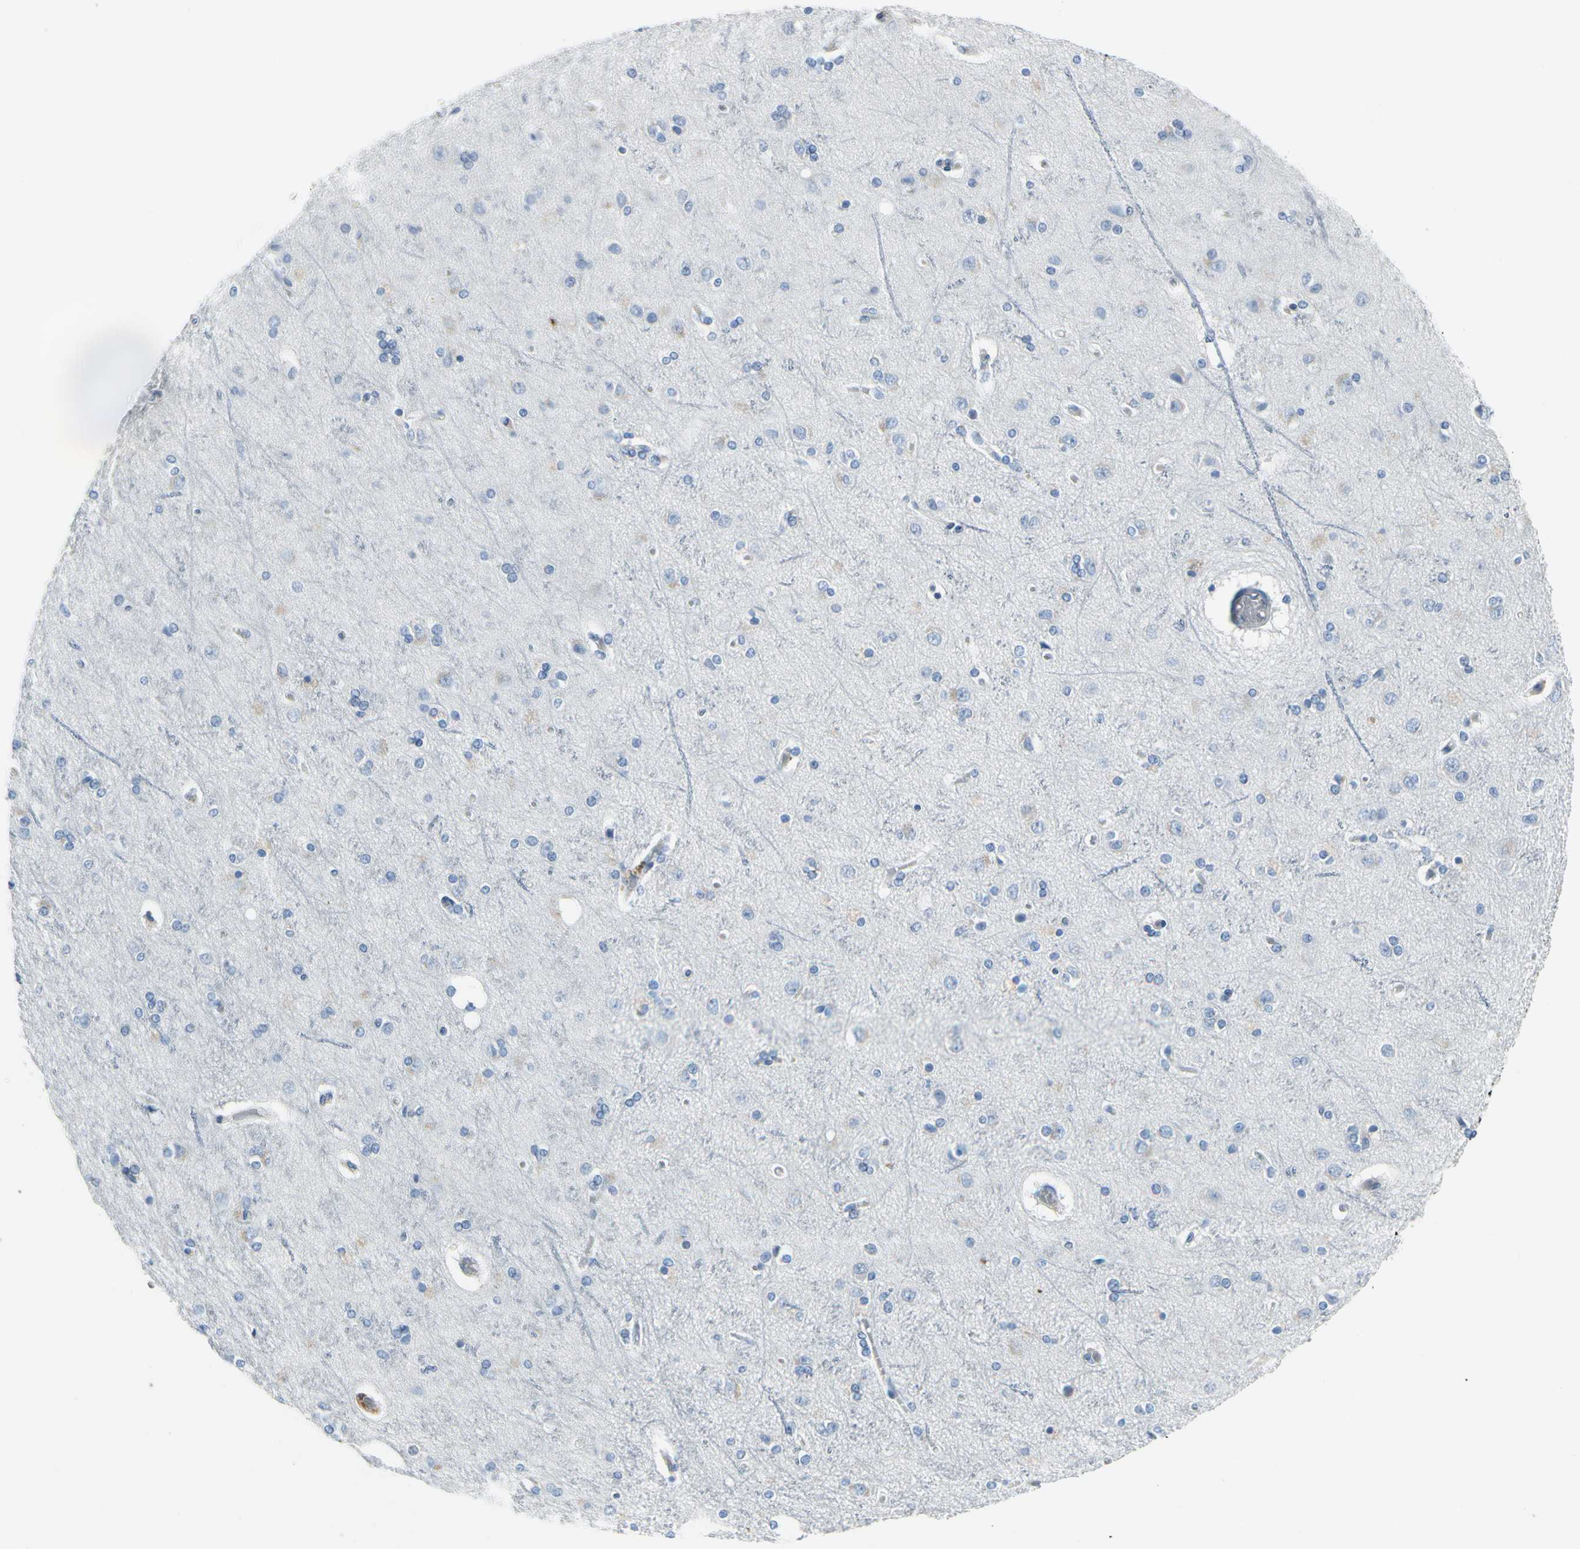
{"staining": {"intensity": "negative", "quantity": "none", "location": "none"}, "tissue": "cerebral cortex", "cell_type": "Endothelial cells", "image_type": "normal", "snomed": [{"axis": "morphology", "description": "Normal tissue, NOS"}, {"axis": "topography", "description": "Cerebral cortex"}], "caption": "Immunohistochemical staining of normal human cerebral cortex reveals no significant expression in endothelial cells.", "gene": "MUC5B", "patient": {"sex": "female", "age": 54}}